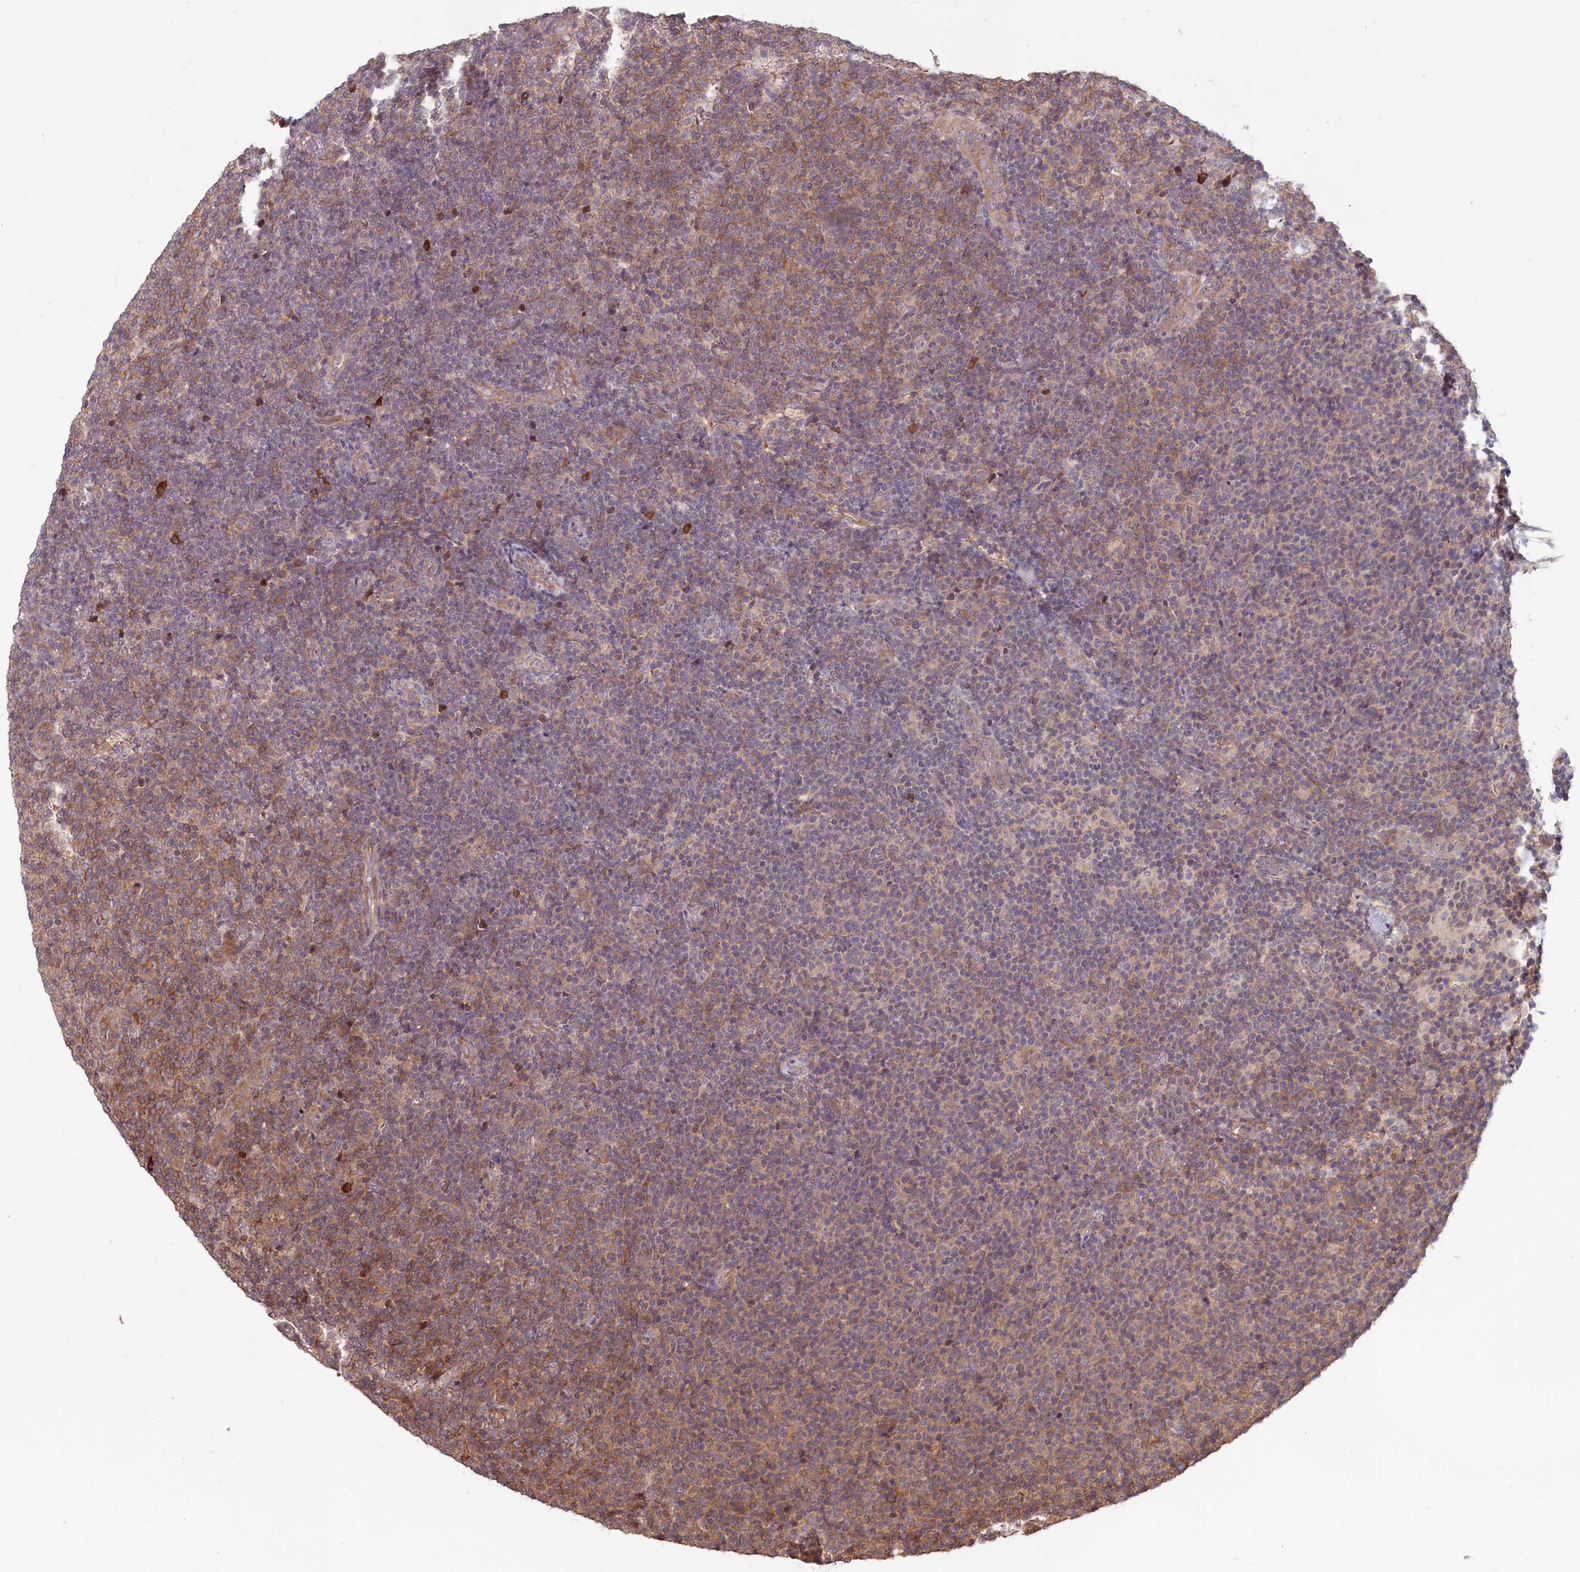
{"staining": {"intensity": "weak", "quantity": "25%-75%", "location": "cytoplasmic/membranous"}, "tissue": "lymphoma", "cell_type": "Tumor cells", "image_type": "cancer", "snomed": [{"axis": "morphology", "description": "Malignant lymphoma, non-Hodgkin's type, Low grade"}, {"axis": "topography", "description": "Lymph node"}], "caption": "Immunohistochemistry (IHC) micrograph of neoplastic tissue: lymphoma stained using immunohistochemistry (IHC) demonstrates low levels of weak protein expression localized specifically in the cytoplasmic/membranous of tumor cells, appearing as a cytoplasmic/membranous brown color.", "gene": "RIC8A", "patient": {"sex": "male", "age": 66}}